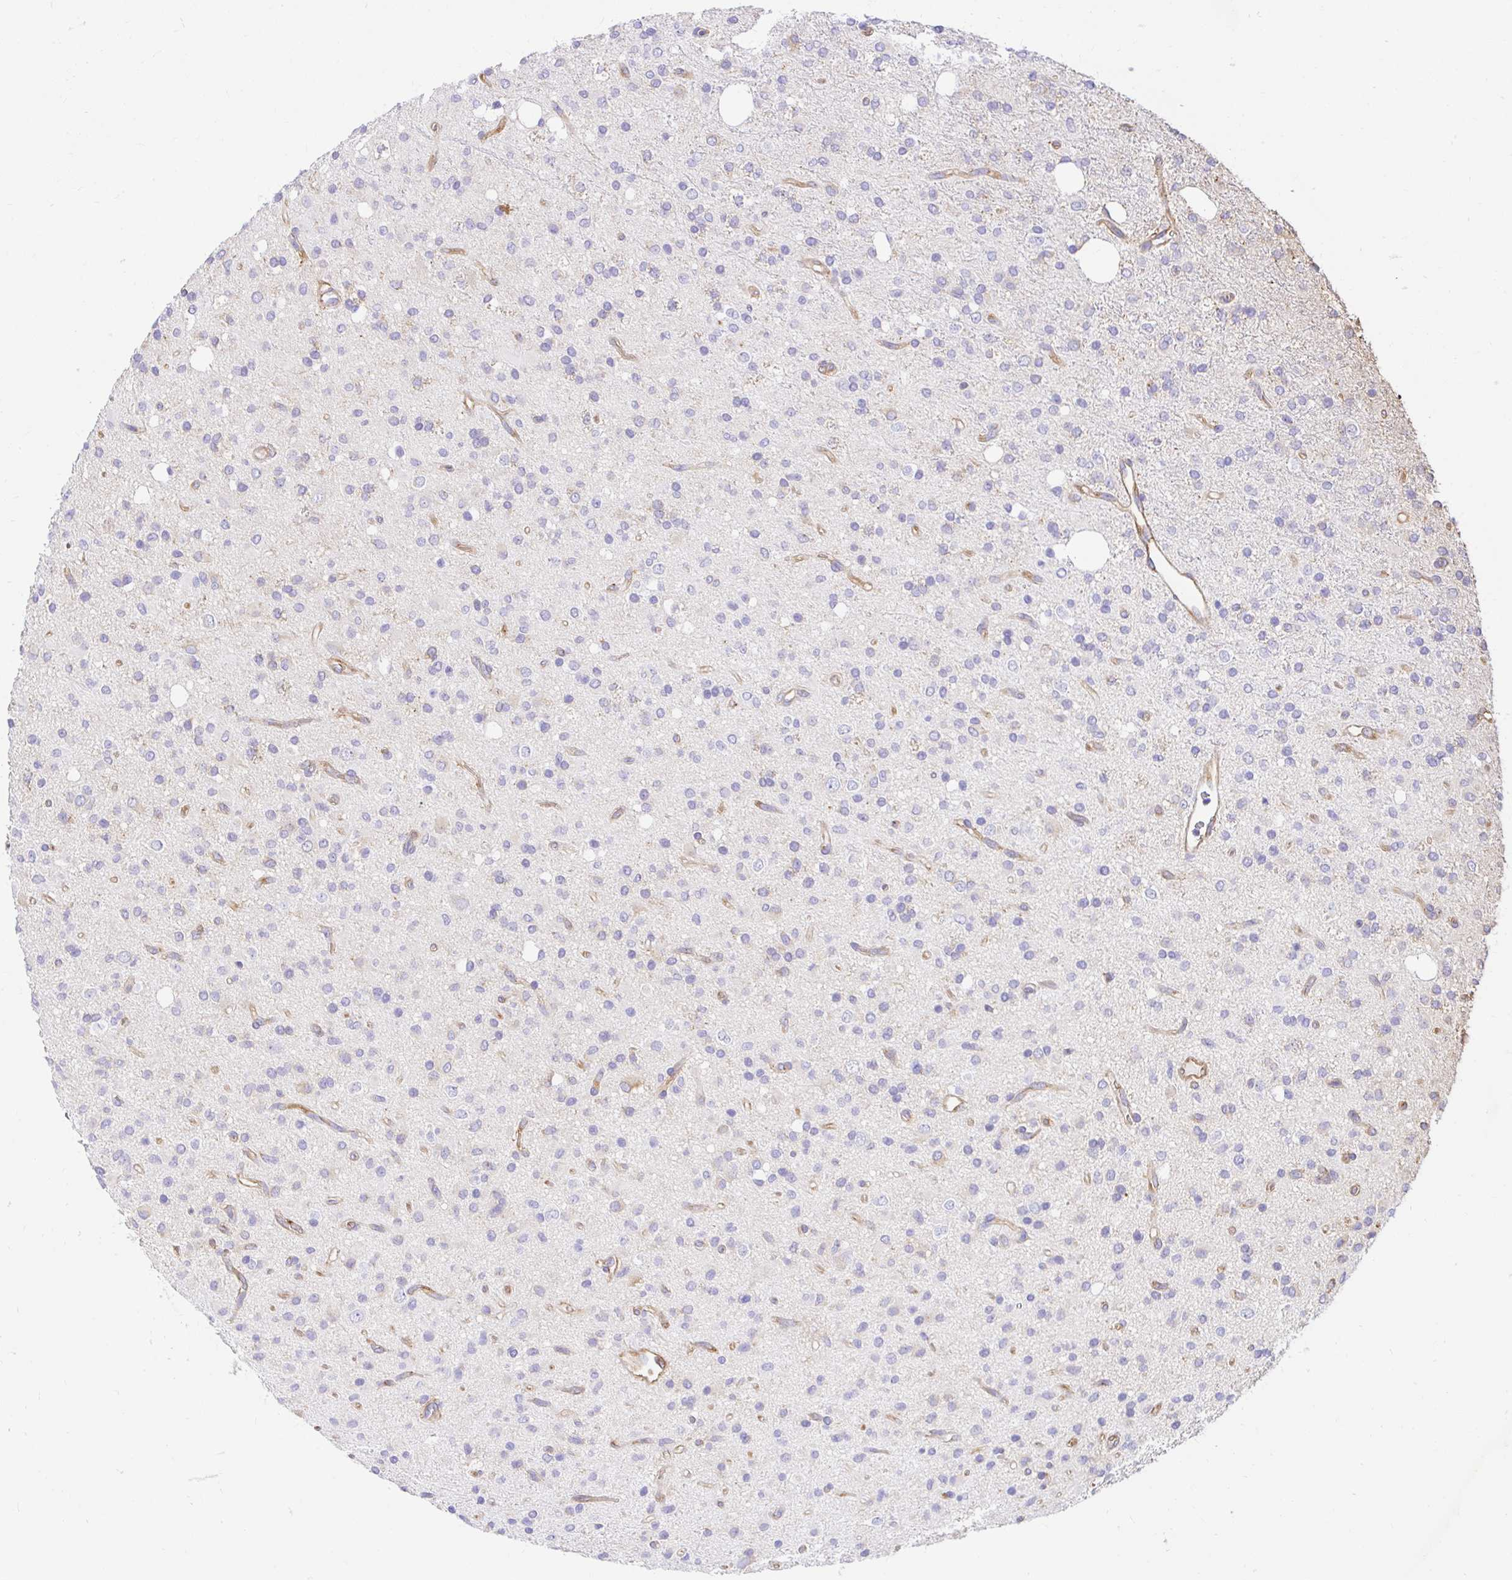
{"staining": {"intensity": "negative", "quantity": "none", "location": "none"}, "tissue": "glioma", "cell_type": "Tumor cells", "image_type": "cancer", "snomed": [{"axis": "morphology", "description": "Glioma, malignant, Low grade"}, {"axis": "topography", "description": "Brain"}], "caption": "Malignant glioma (low-grade) was stained to show a protein in brown. There is no significant expression in tumor cells.", "gene": "ABCB10", "patient": {"sex": "female", "age": 33}}